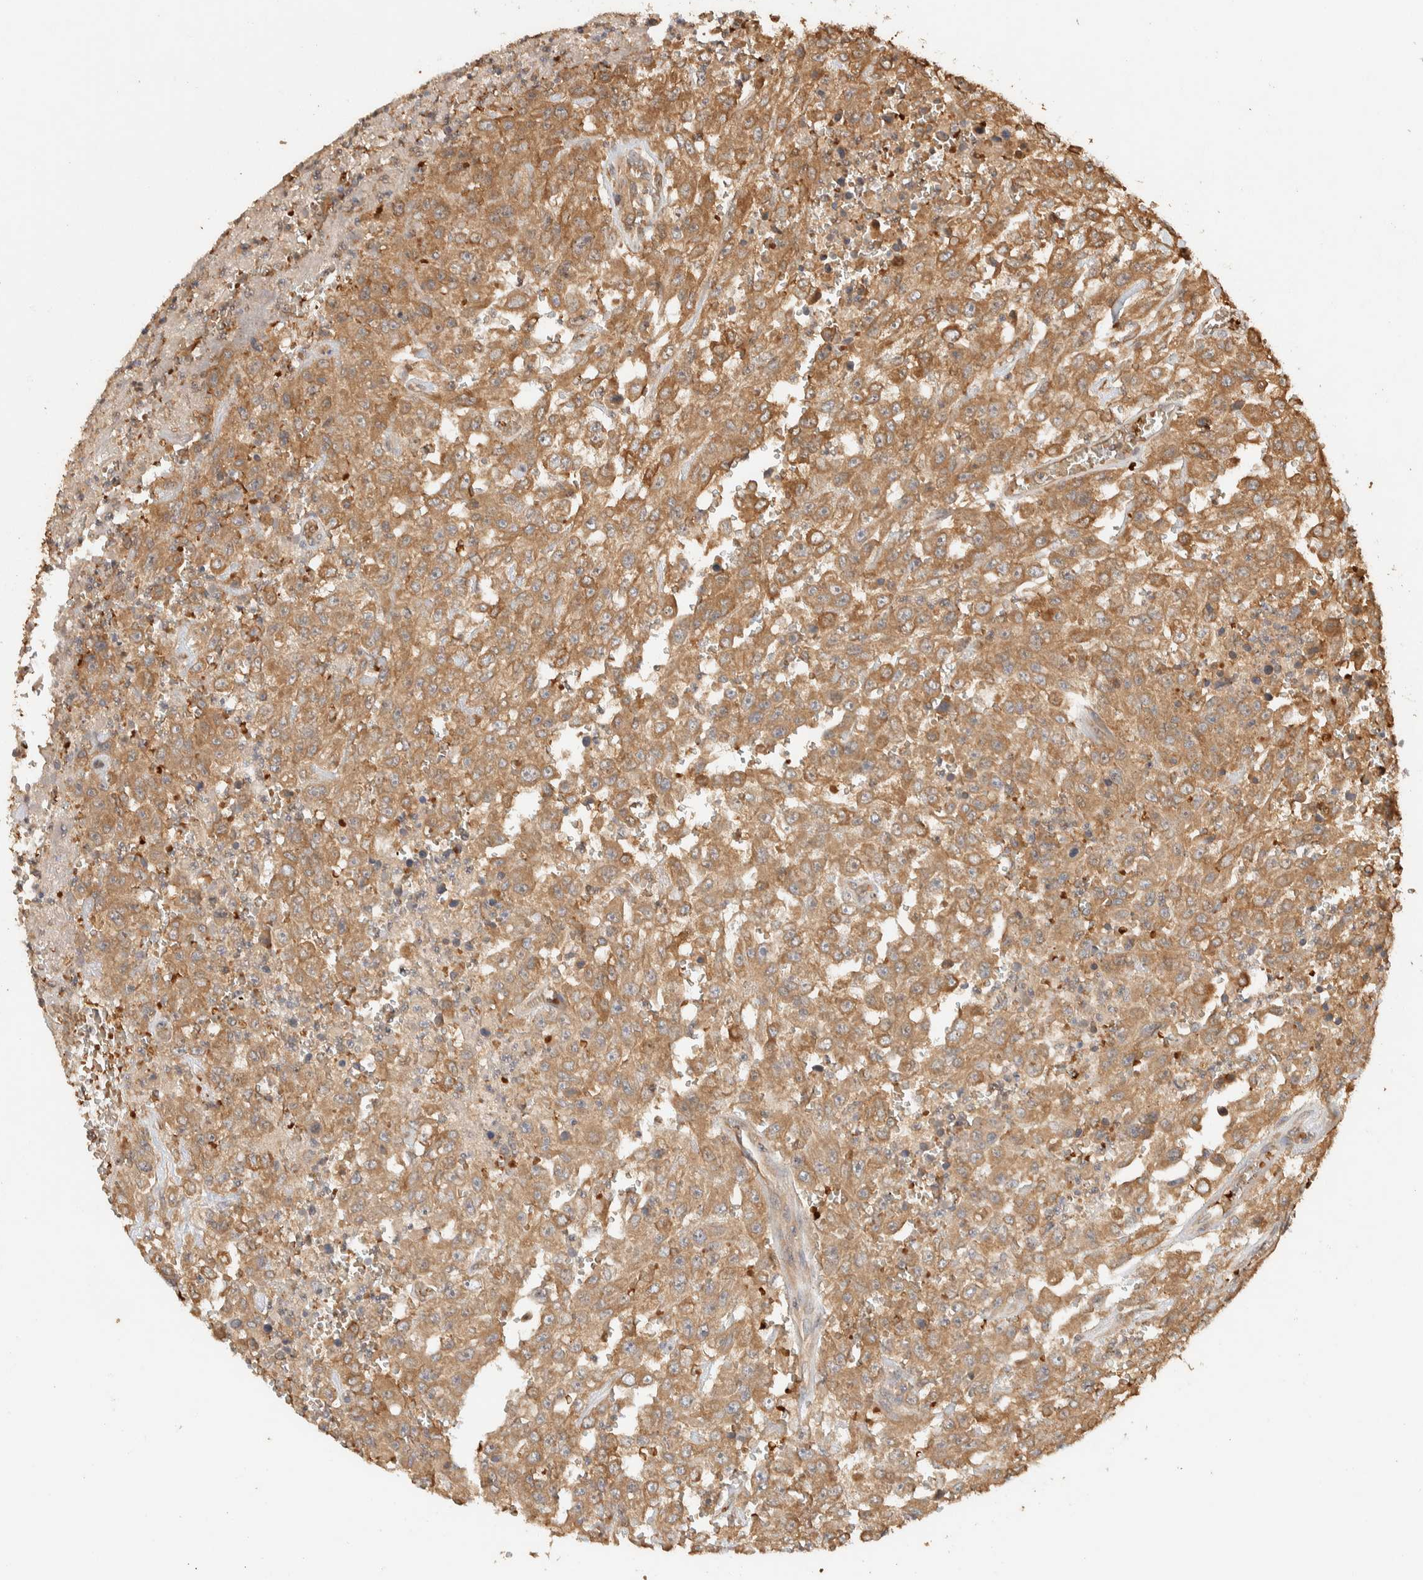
{"staining": {"intensity": "moderate", "quantity": ">75%", "location": "cytoplasmic/membranous"}, "tissue": "urothelial cancer", "cell_type": "Tumor cells", "image_type": "cancer", "snomed": [{"axis": "morphology", "description": "Urothelial carcinoma, High grade"}, {"axis": "topography", "description": "Urinary bladder"}], "caption": "Immunohistochemical staining of human urothelial cancer reveals medium levels of moderate cytoplasmic/membranous positivity in approximately >75% of tumor cells. (IHC, brightfield microscopy, high magnification).", "gene": "TTI2", "patient": {"sex": "male", "age": 46}}